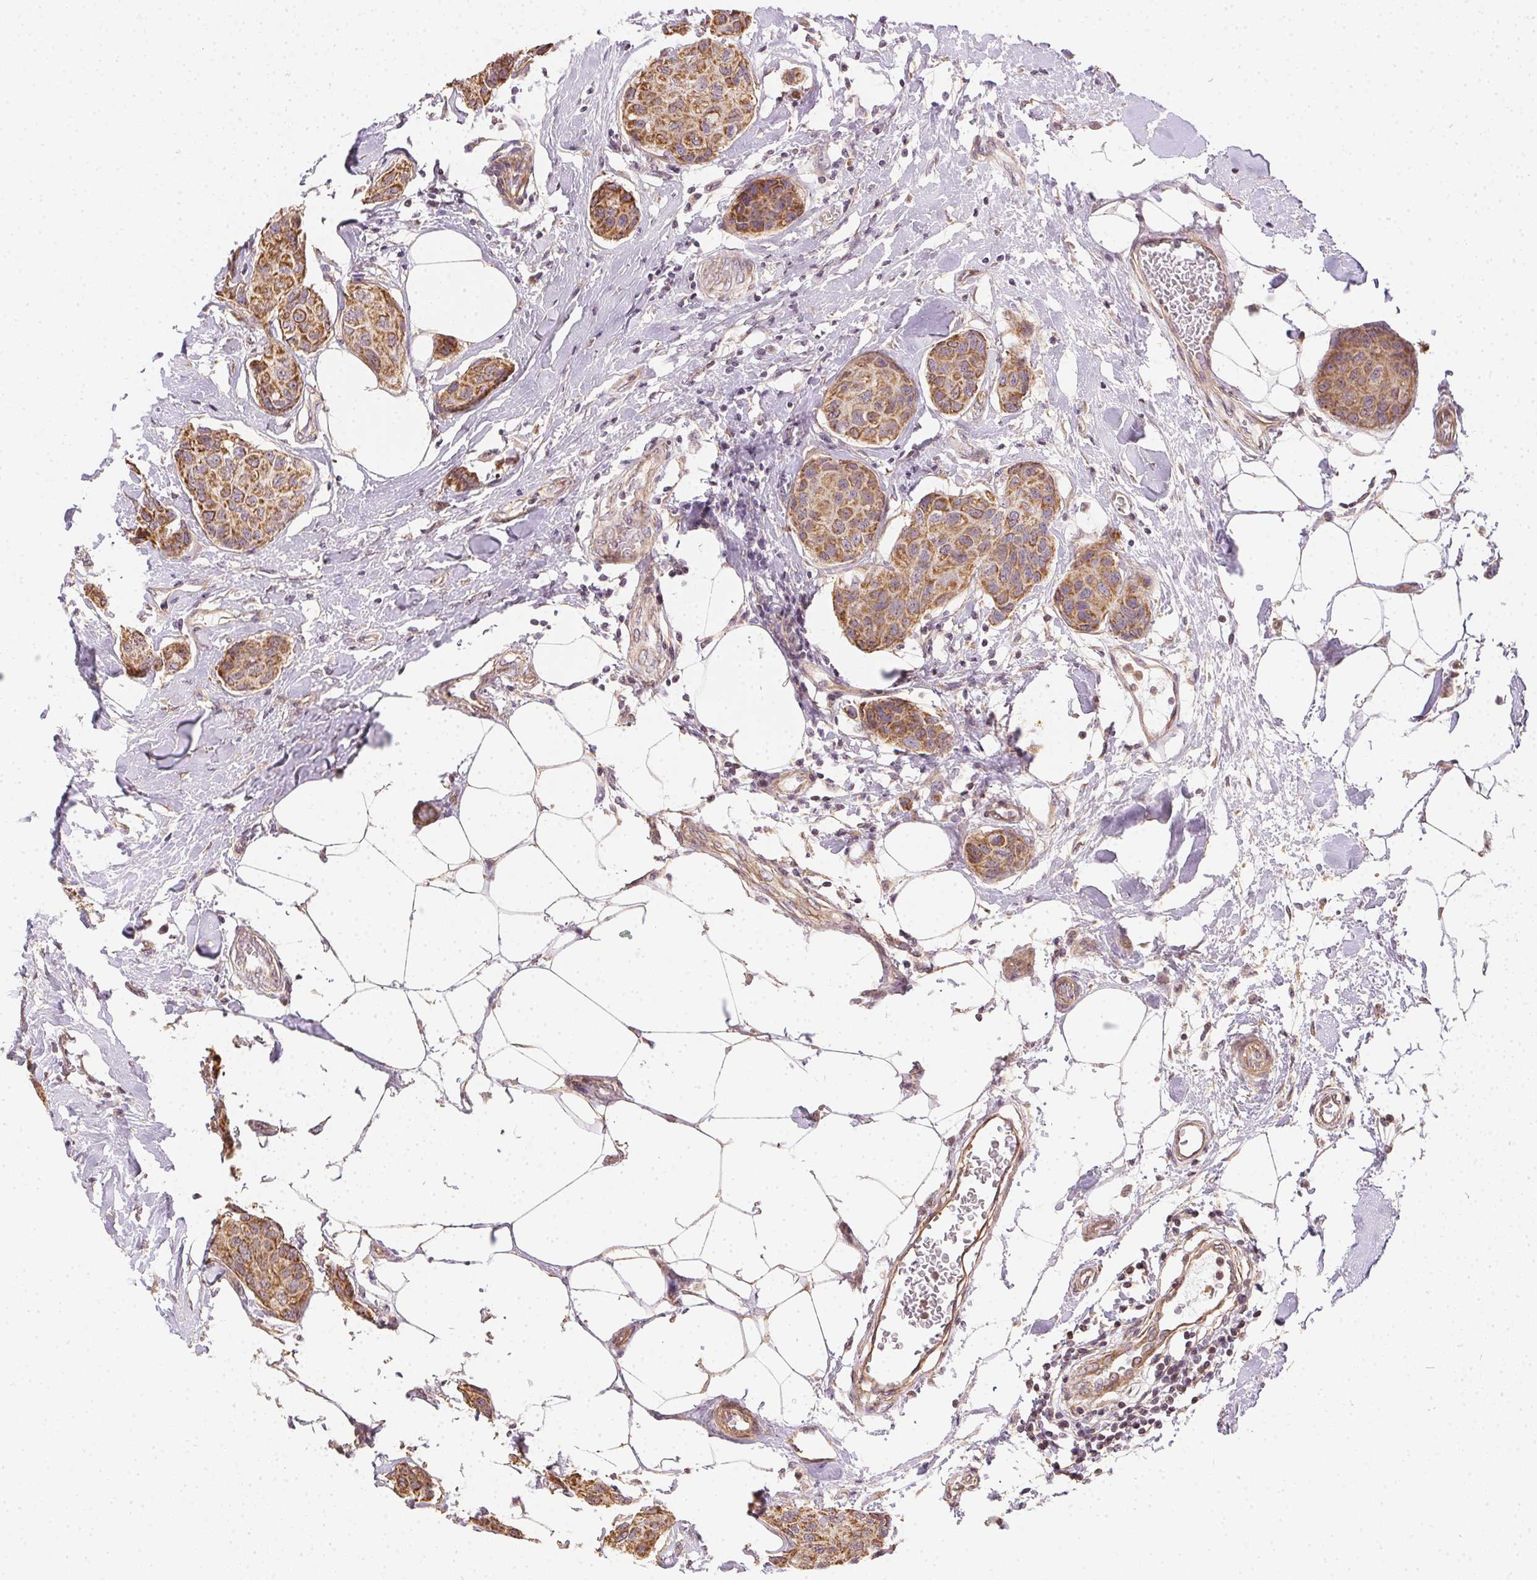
{"staining": {"intensity": "moderate", "quantity": ">75%", "location": "cytoplasmic/membranous"}, "tissue": "breast cancer", "cell_type": "Tumor cells", "image_type": "cancer", "snomed": [{"axis": "morphology", "description": "Duct carcinoma"}, {"axis": "topography", "description": "Breast"}], "caption": "There is medium levels of moderate cytoplasmic/membranous positivity in tumor cells of invasive ductal carcinoma (breast), as demonstrated by immunohistochemical staining (brown color).", "gene": "REV3L", "patient": {"sex": "female", "age": 80}}